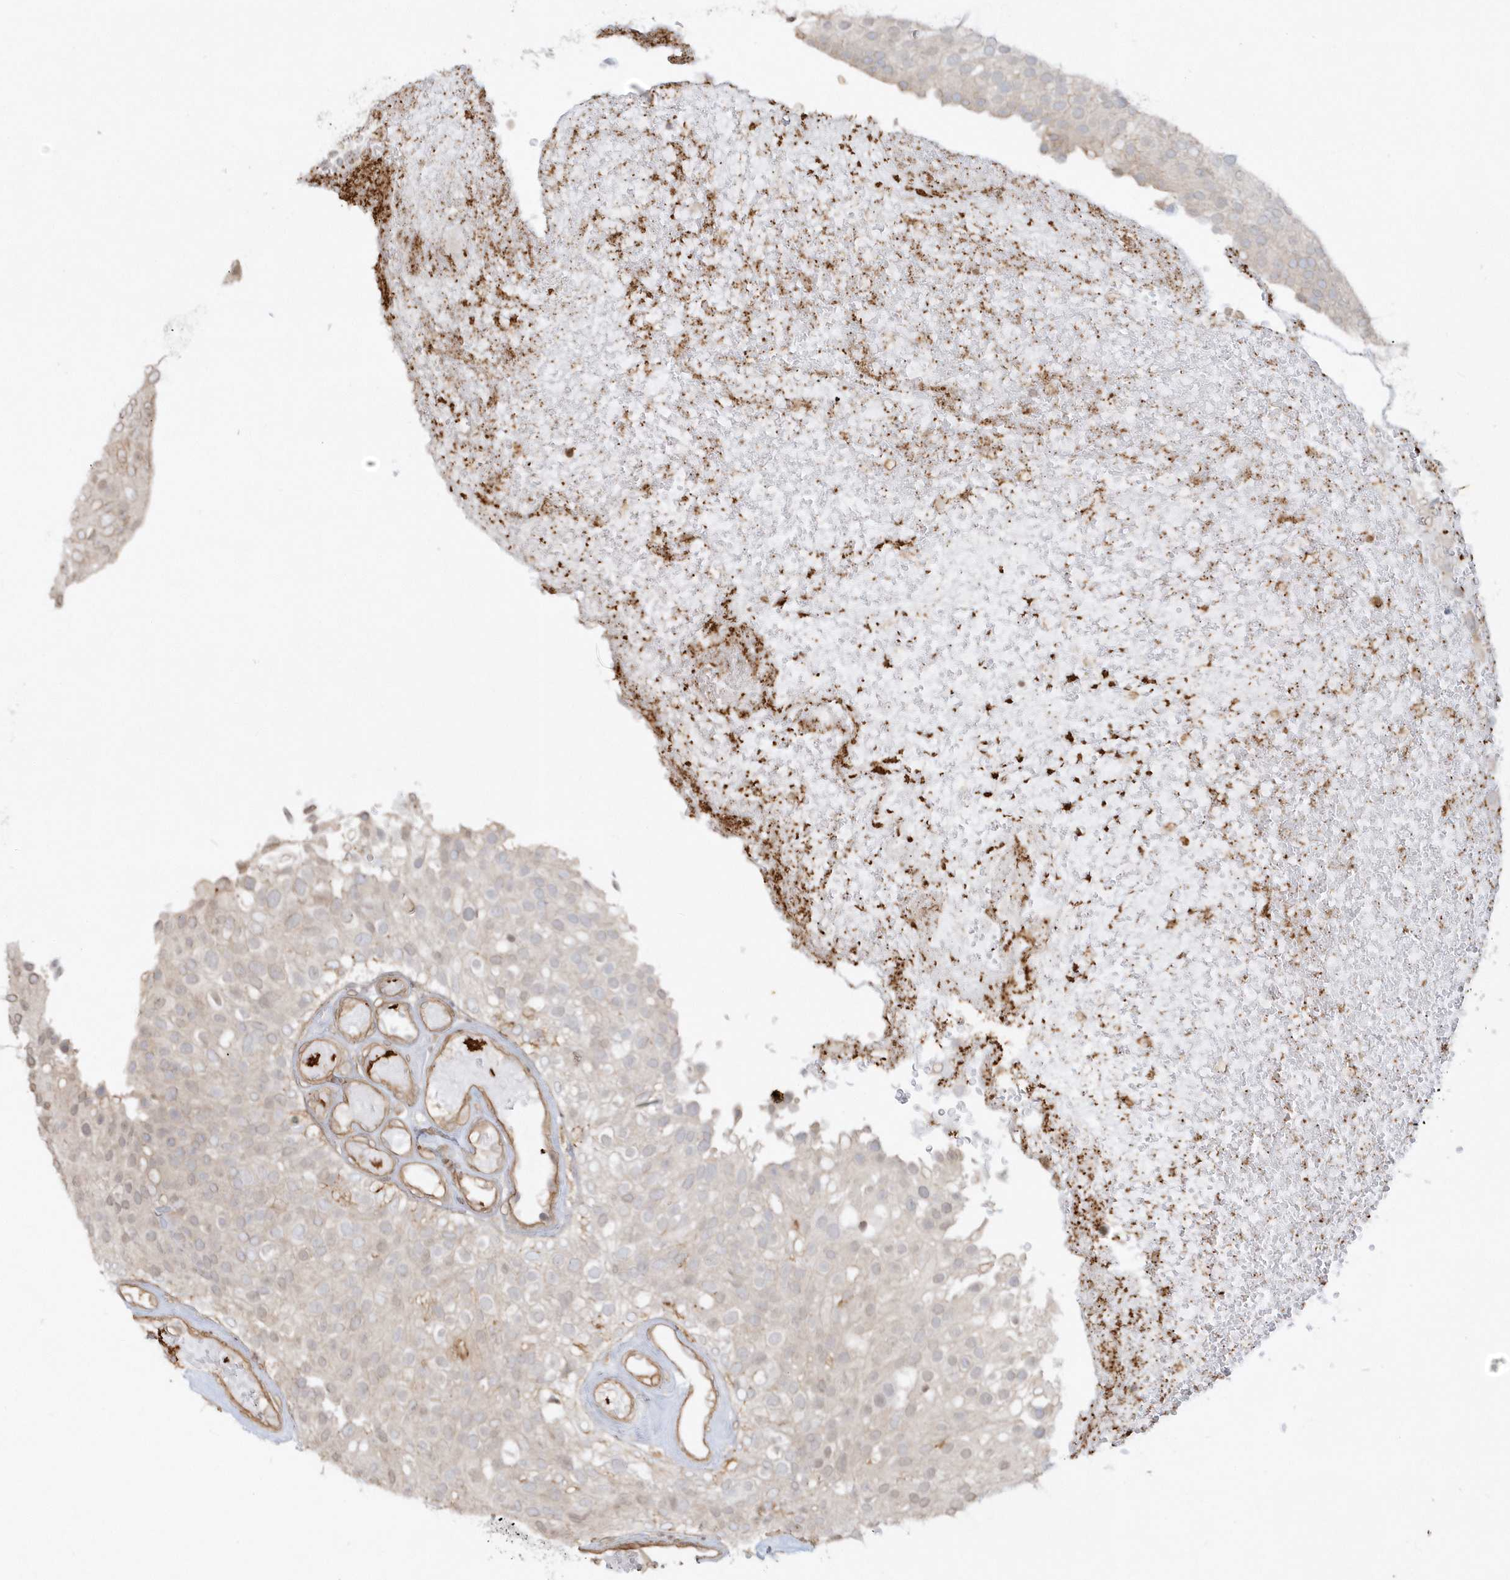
{"staining": {"intensity": "weak", "quantity": "<25%", "location": "nuclear"}, "tissue": "urothelial cancer", "cell_type": "Tumor cells", "image_type": "cancer", "snomed": [{"axis": "morphology", "description": "Urothelial carcinoma, Low grade"}, {"axis": "topography", "description": "Urinary bladder"}], "caption": "Tumor cells show no significant protein staining in urothelial cancer.", "gene": "BSN", "patient": {"sex": "male", "age": 78}}